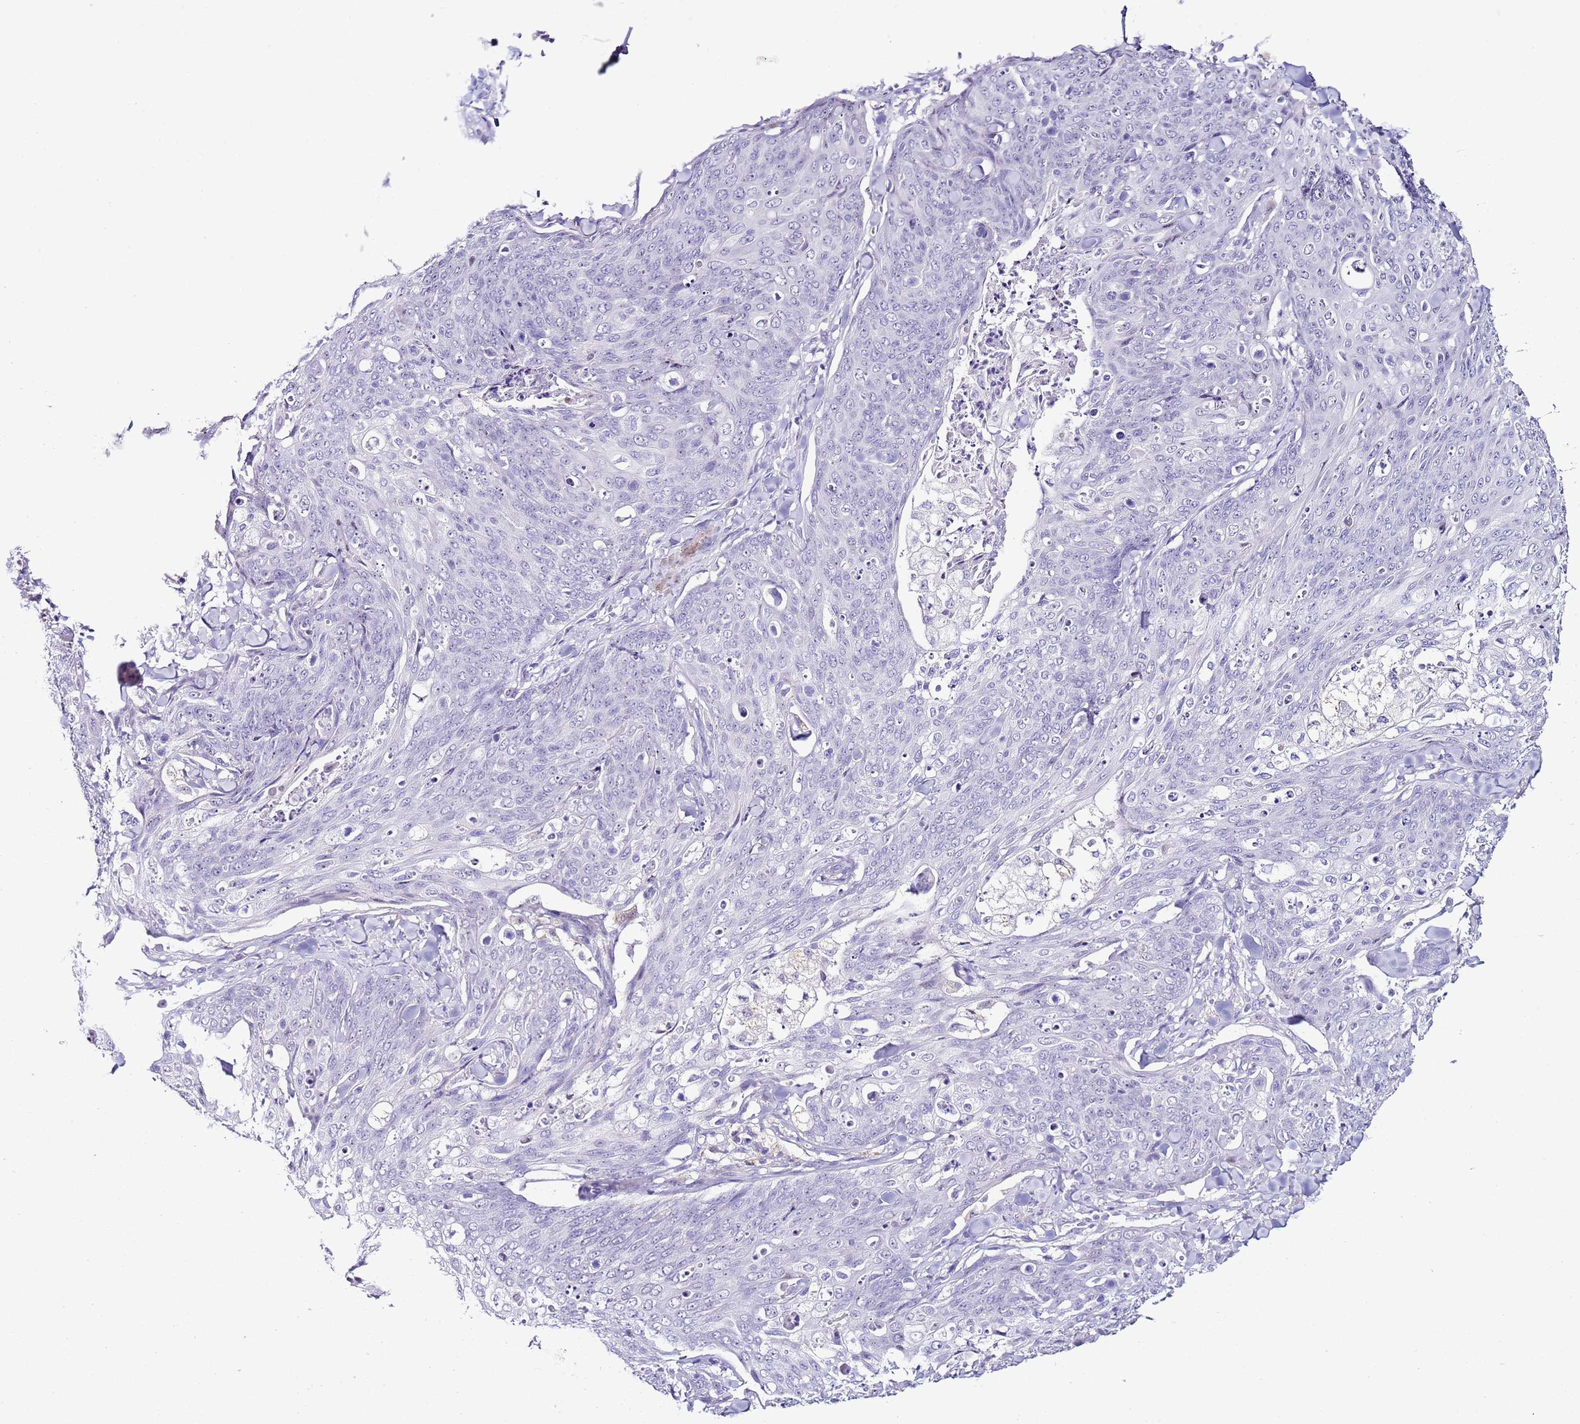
{"staining": {"intensity": "negative", "quantity": "none", "location": "none"}, "tissue": "skin cancer", "cell_type": "Tumor cells", "image_type": "cancer", "snomed": [{"axis": "morphology", "description": "Squamous cell carcinoma, NOS"}, {"axis": "topography", "description": "Skin"}, {"axis": "topography", "description": "Vulva"}], "caption": "Protein analysis of skin squamous cell carcinoma shows no significant staining in tumor cells. (Immunohistochemistry (ihc), brightfield microscopy, high magnification).", "gene": "HGD", "patient": {"sex": "female", "age": 85}}